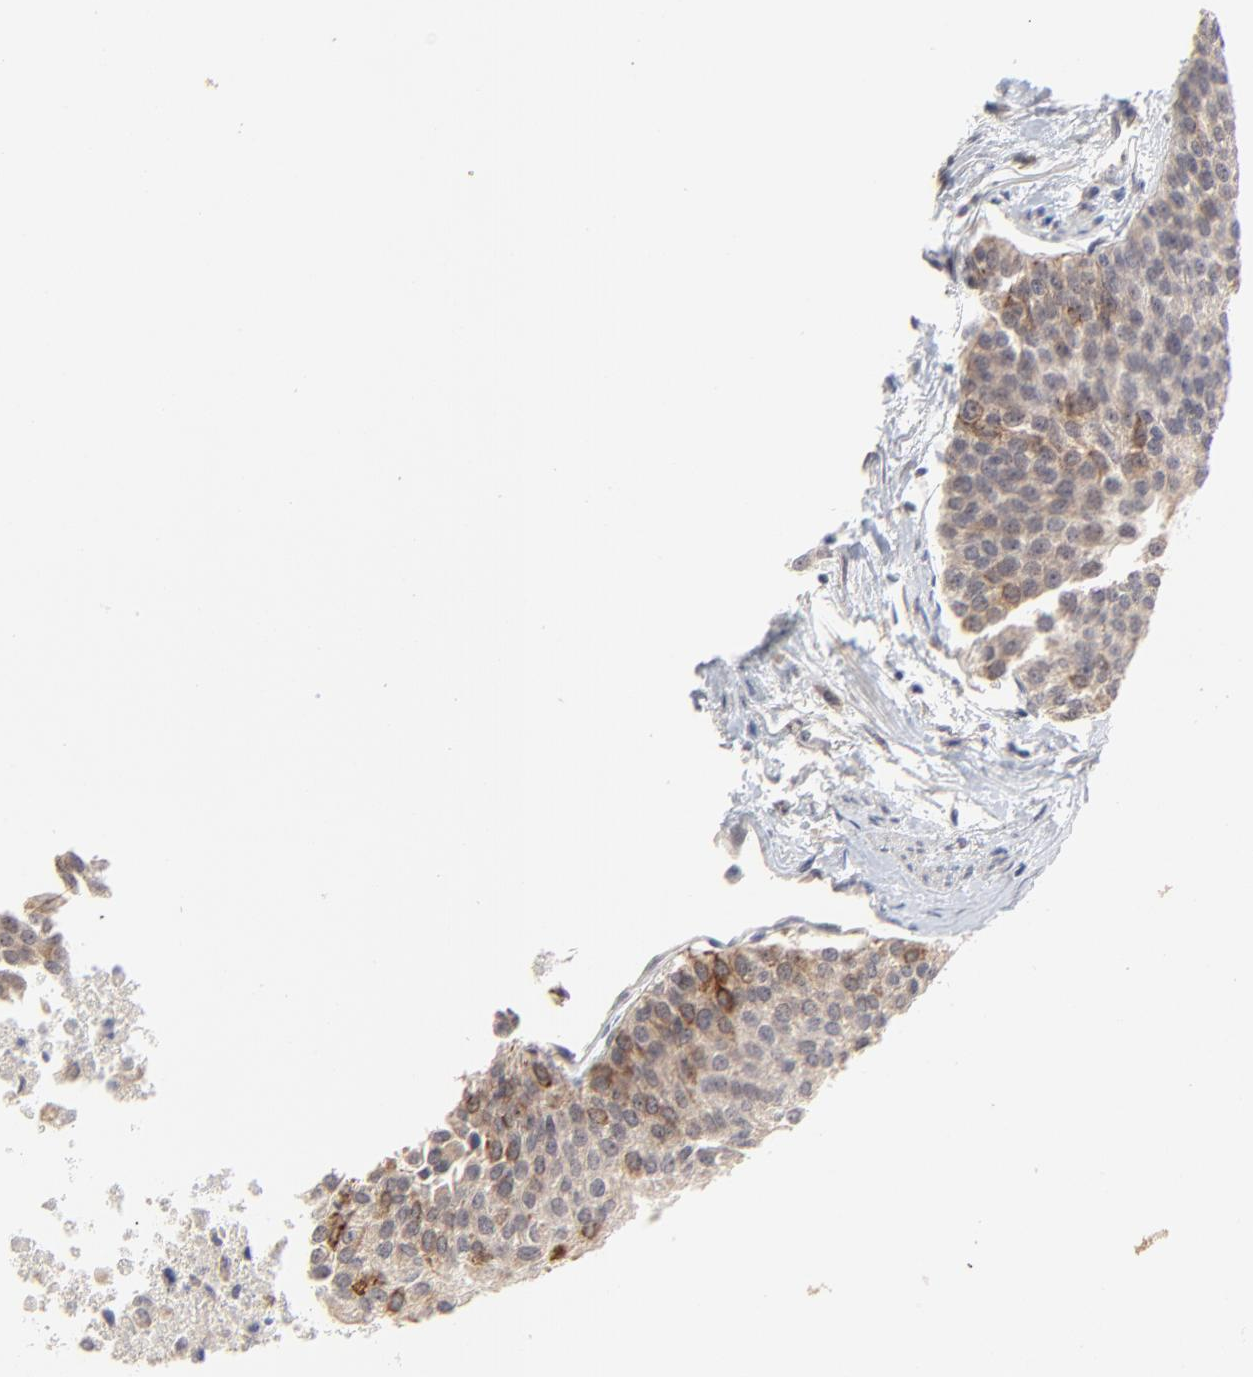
{"staining": {"intensity": "strong", "quantity": "<25%", "location": "cytoplasmic/membranous"}, "tissue": "urothelial cancer", "cell_type": "Tumor cells", "image_type": "cancer", "snomed": [{"axis": "morphology", "description": "Urothelial carcinoma, Low grade"}, {"axis": "topography", "description": "Urinary bladder"}], "caption": "This is an image of immunohistochemistry (IHC) staining of urothelial cancer, which shows strong positivity in the cytoplasmic/membranous of tumor cells.", "gene": "FAM199X", "patient": {"sex": "female", "age": 73}}